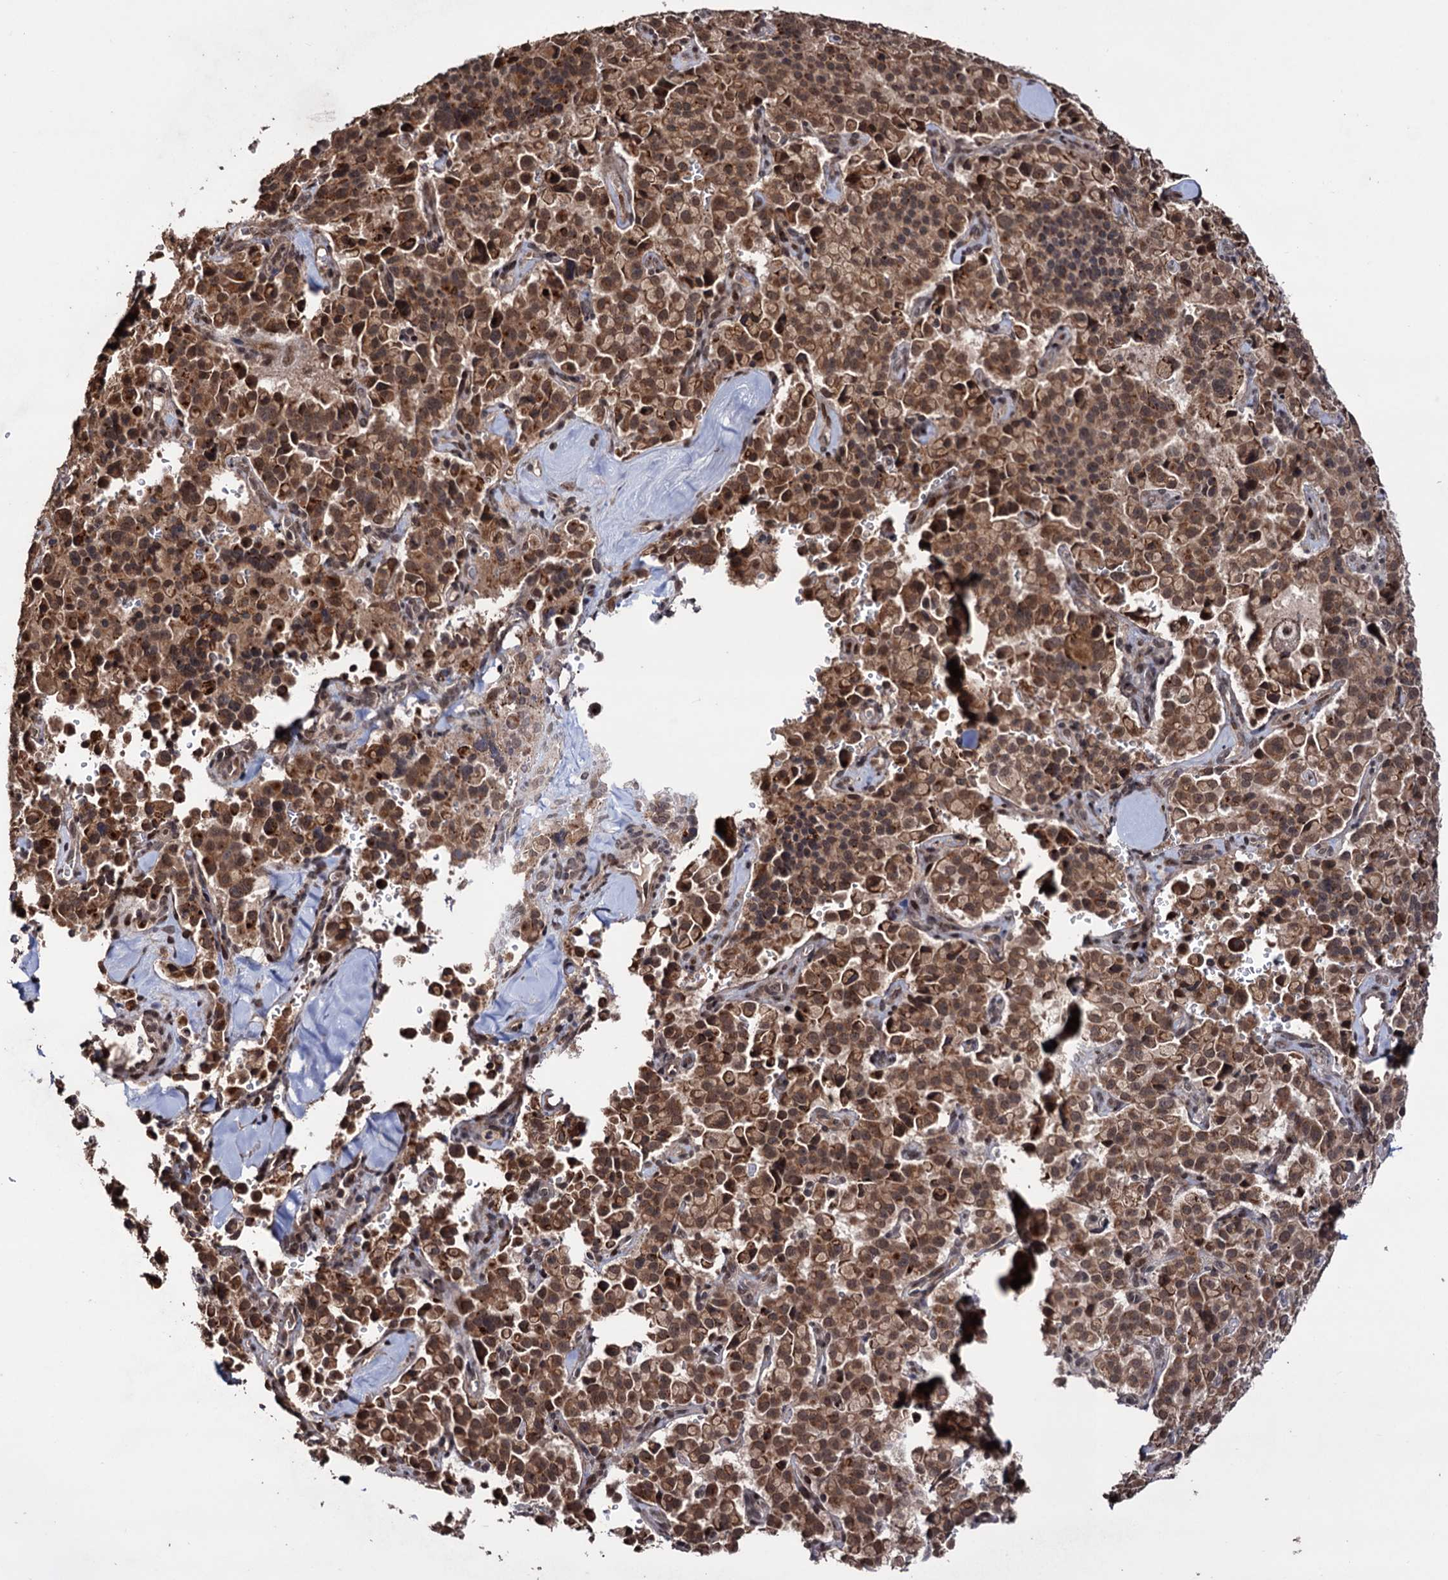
{"staining": {"intensity": "moderate", "quantity": ">75%", "location": "cytoplasmic/membranous"}, "tissue": "pancreatic cancer", "cell_type": "Tumor cells", "image_type": "cancer", "snomed": [{"axis": "morphology", "description": "Adenocarcinoma, NOS"}, {"axis": "topography", "description": "Pancreas"}], "caption": "High-magnification brightfield microscopy of pancreatic cancer stained with DAB (3,3'-diaminobenzidine) (brown) and counterstained with hematoxylin (blue). tumor cells exhibit moderate cytoplasmic/membranous positivity is present in approximately>75% of cells.", "gene": "KLF5", "patient": {"sex": "male", "age": 65}}